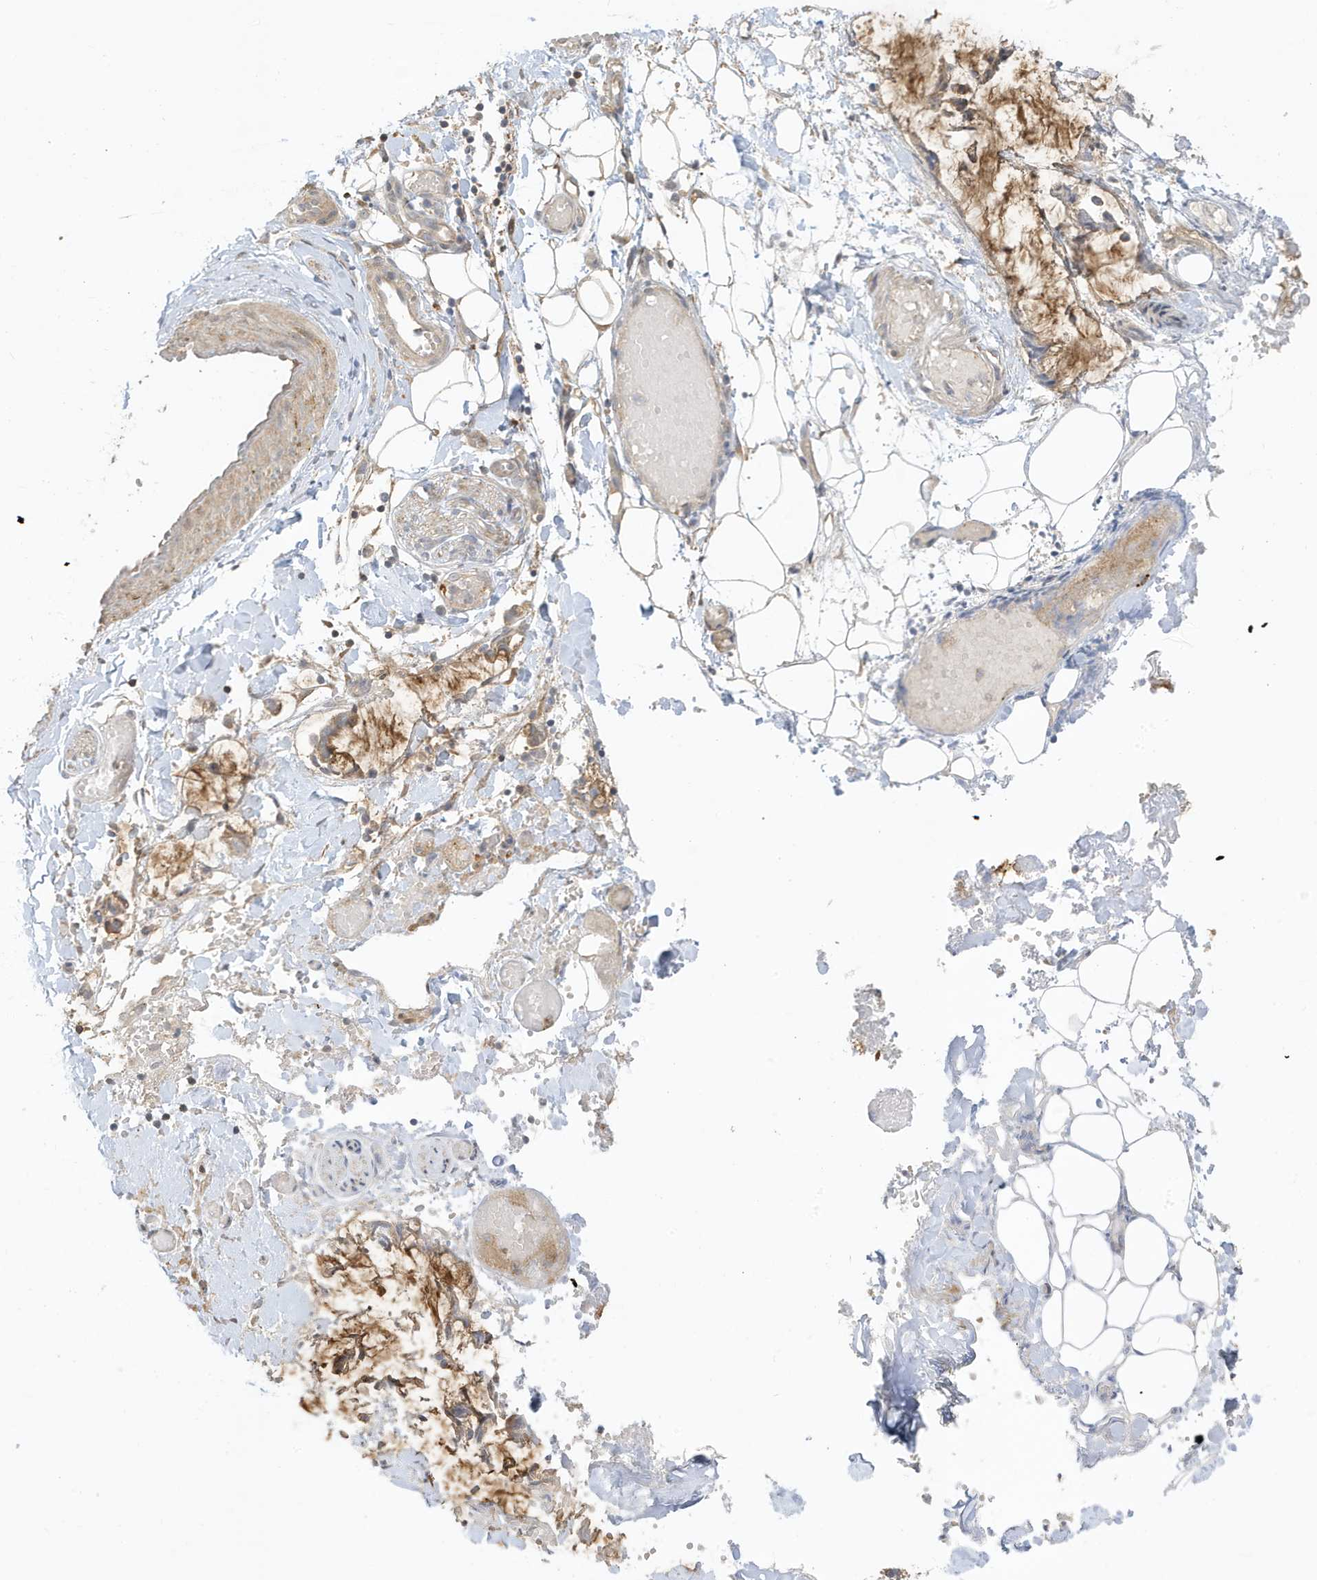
{"staining": {"intensity": "weak", "quantity": "25%-75%", "location": "cytoplasmic/membranous,nuclear"}, "tissue": "adipose tissue", "cell_type": "Adipocytes", "image_type": "normal", "snomed": [{"axis": "morphology", "description": "Normal tissue, NOS"}, {"axis": "morphology", "description": "Adenocarcinoma, NOS"}, {"axis": "topography", "description": "Smooth muscle"}, {"axis": "topography", "description": "Colon"}], "caption": "Human adipose tissue stained with a brown dye exhibits weak cytoplasmic/membranous,nuclear positive expression in about 25%-75% of adipocytes.", "gene": "TAB3", "patient": {"sex": "male", "age": 14}}